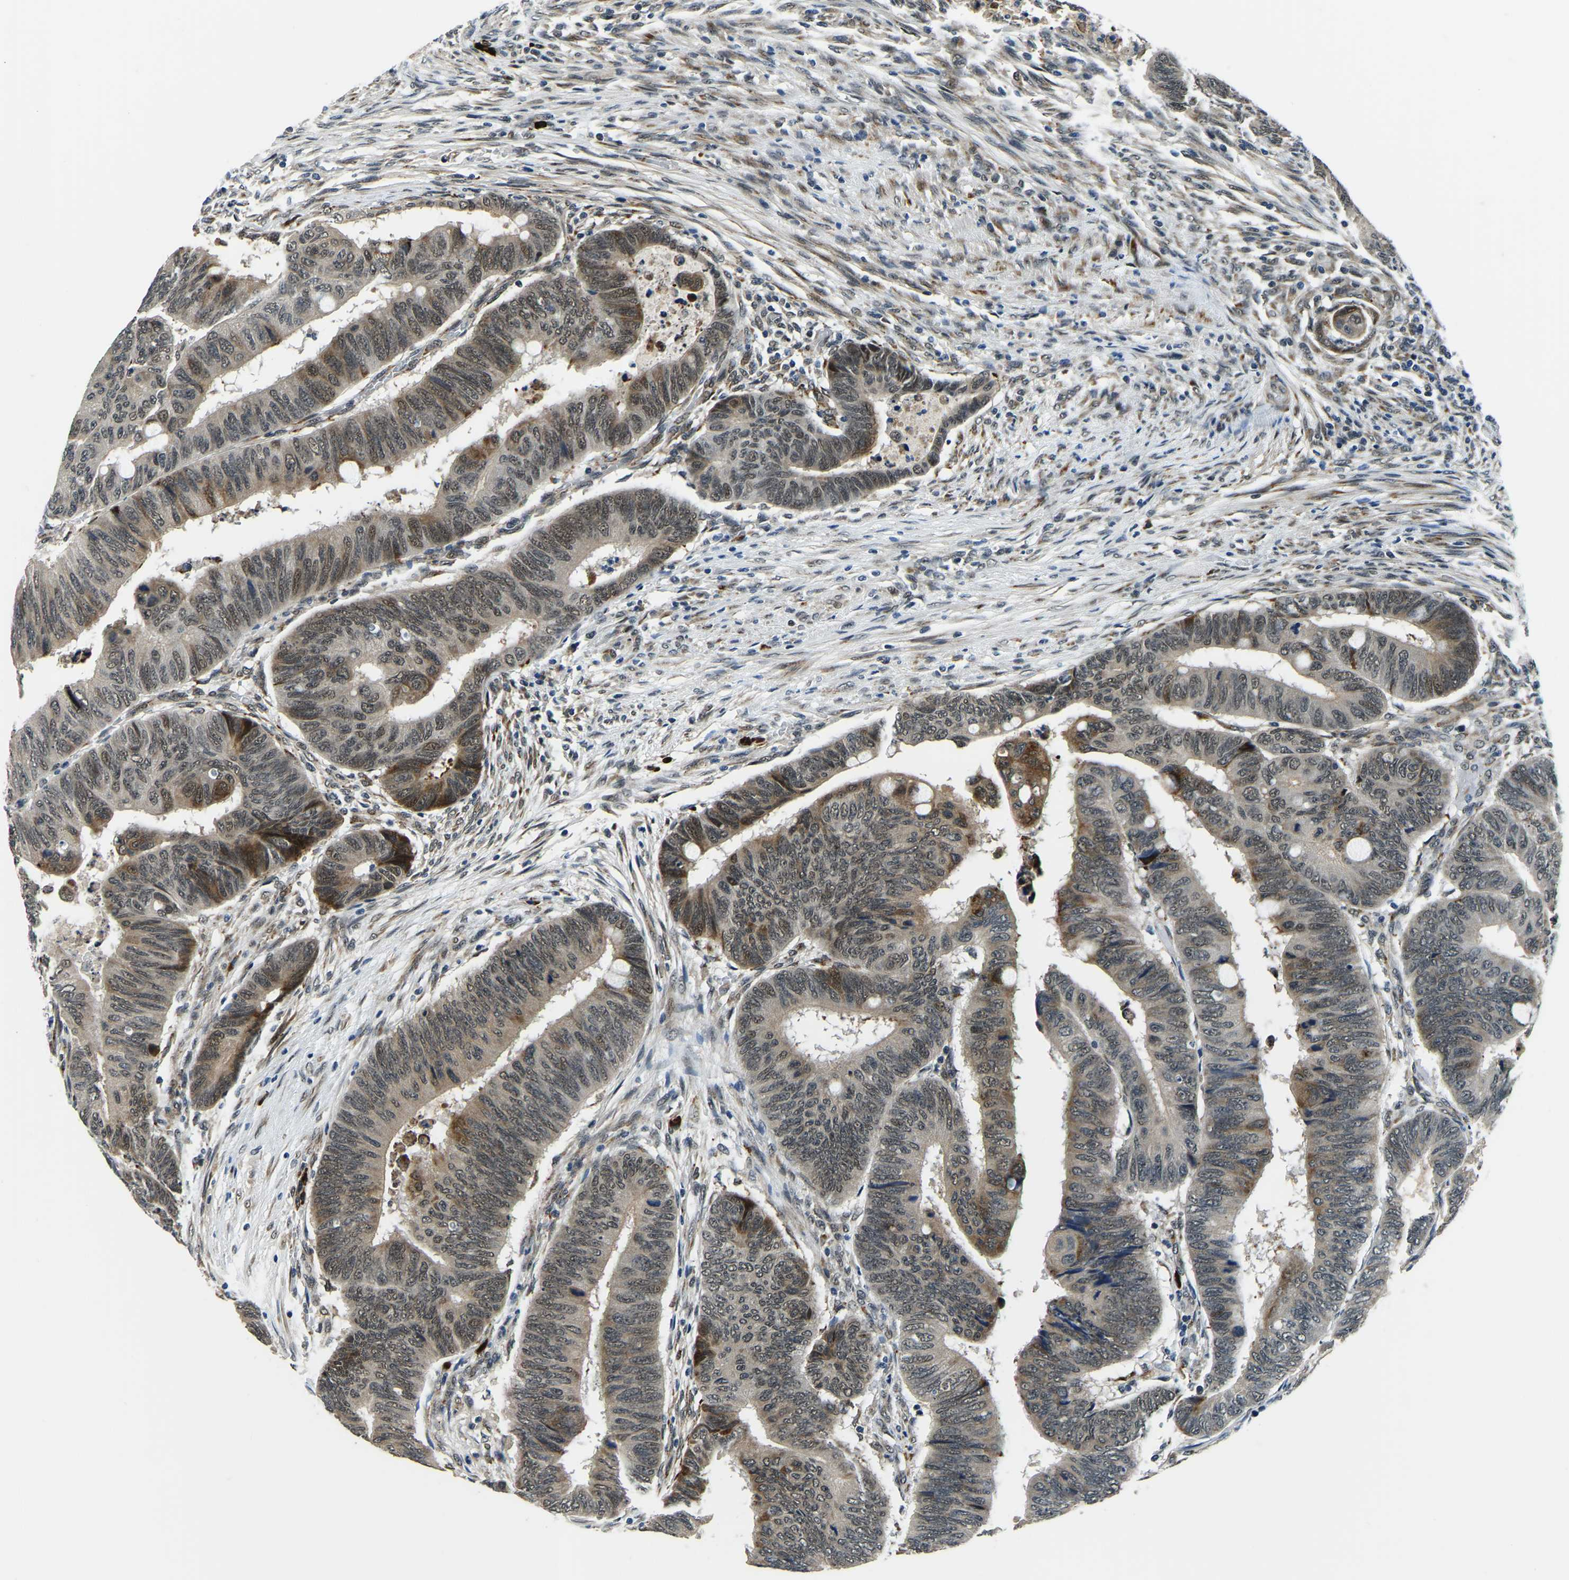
{"staining": {"intensity": "moderate", "quantity": ">75%", "location": "cytoplasmic/membranous,nuclear"}, "tissue": "colorectal cancer", "cell_type": "Tumor cells", "image_type": "cancer", "snomed": [{"axis": "morphology", "description": "Normal tissue, NOS"}, {"axis": "morphology", "description": "Adenocarcinoma, NOS"}, {"axis": "topography", "description": "Rectum"}, {"axis": "topography", "description": "Peripheral nerve tissue"}], "caption": "Brown immunohistochemical staining in human colorectal adenocarcinoma demonstrates moderate cytoplasmic/membranous and nuclear expression in about >75% of tumor cells.", "gene": "ING2", "patient": {"sex": "male", "age": 92}}